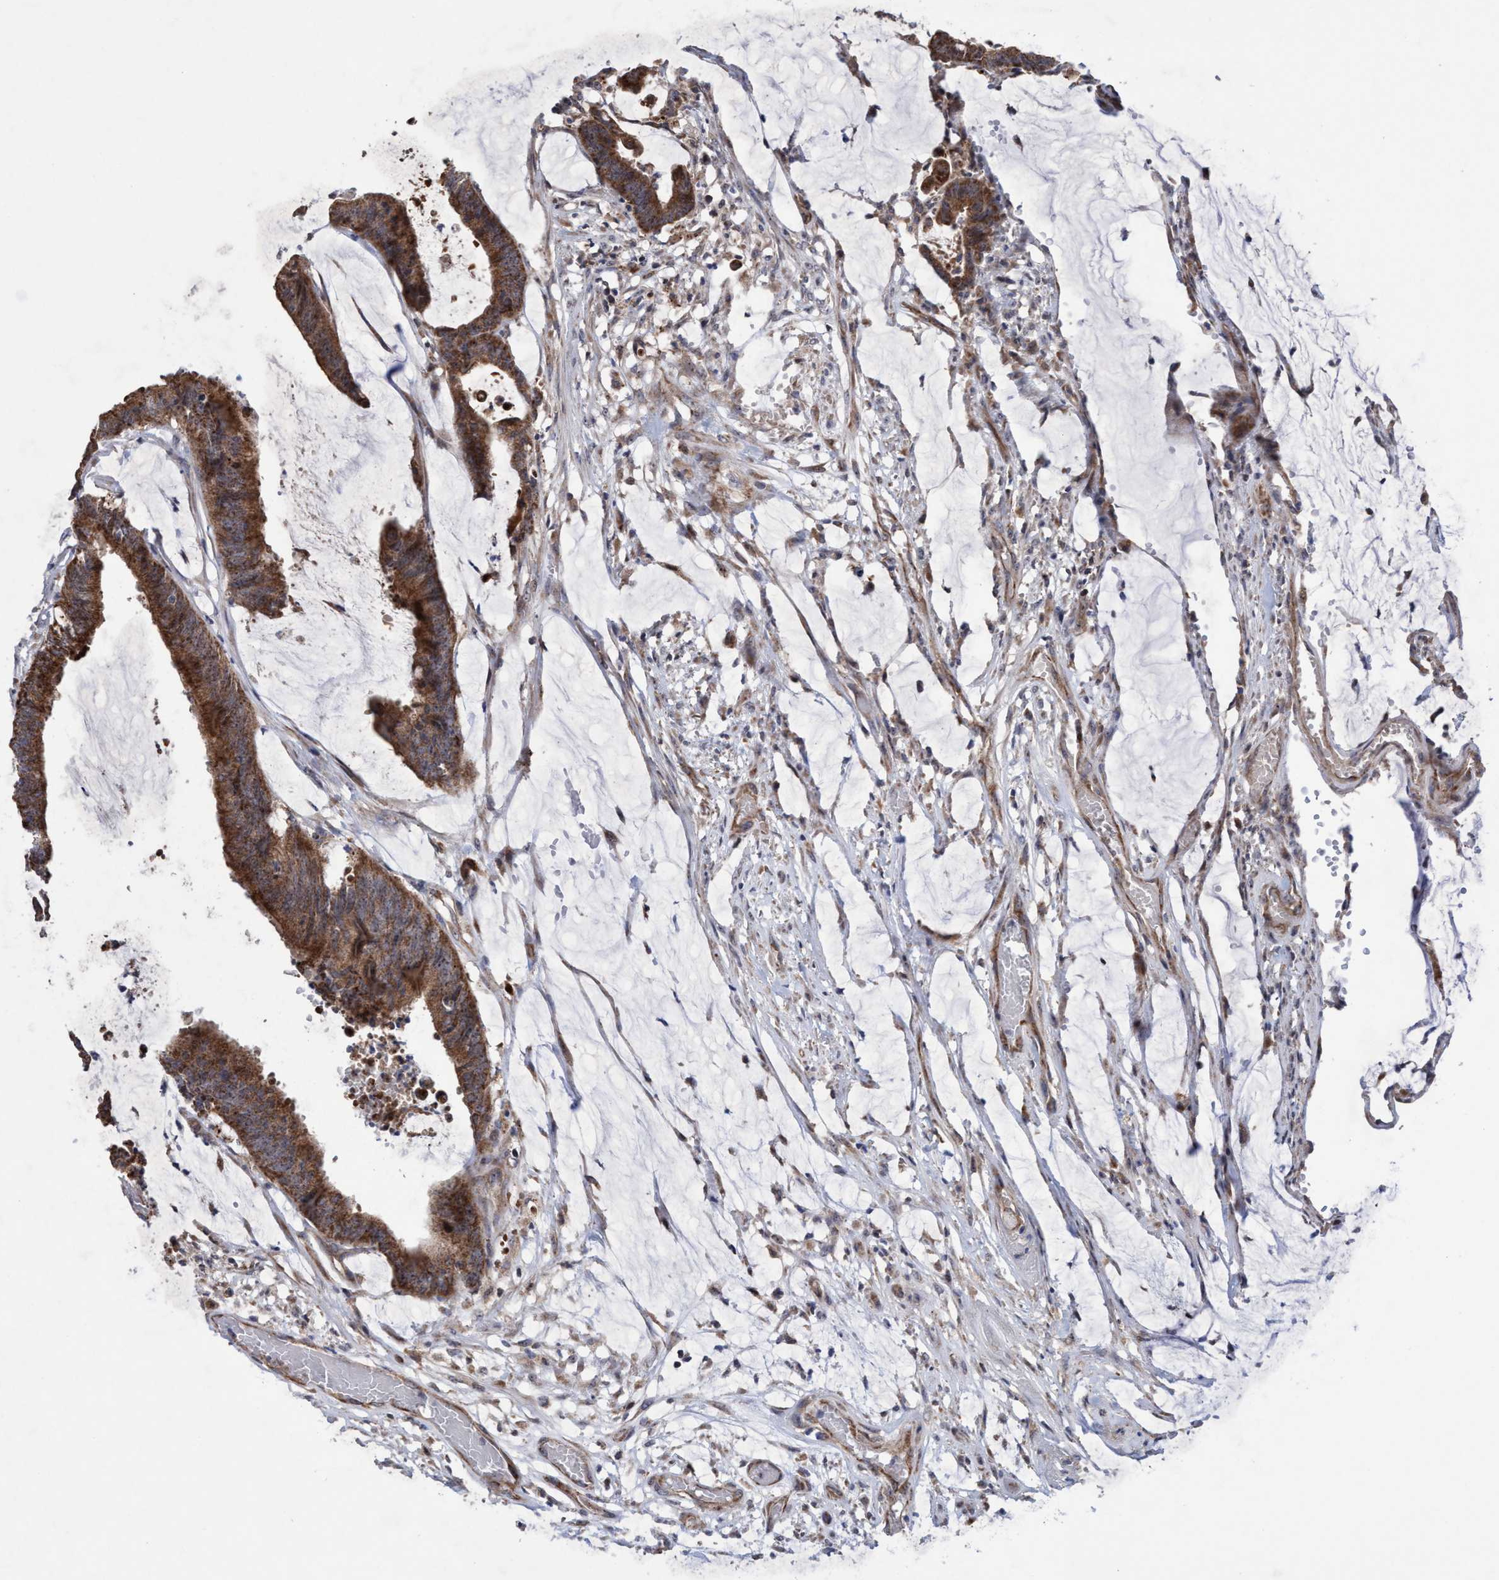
{"staining": {"intensity": "strong", "quantity": ">75%", "location": "cytoplasmic/membranous"}, "tissue": "colorectal cancer", "cell_type": "Tumor cells", "image_type": "cancer", "snomed": [{"axis": "morphology", "description": "Adenocarcinoma, NOS"}, {"axis": "topography", "description": "Rectum"}], "caption": "A brown stain labels strong cytoplasmic/membranous positivity of a protein in adenocarcinoma (colorectal) tumor cells.", "gene": "P2RY14", "patient": {"sex": "female", "age": 66}}